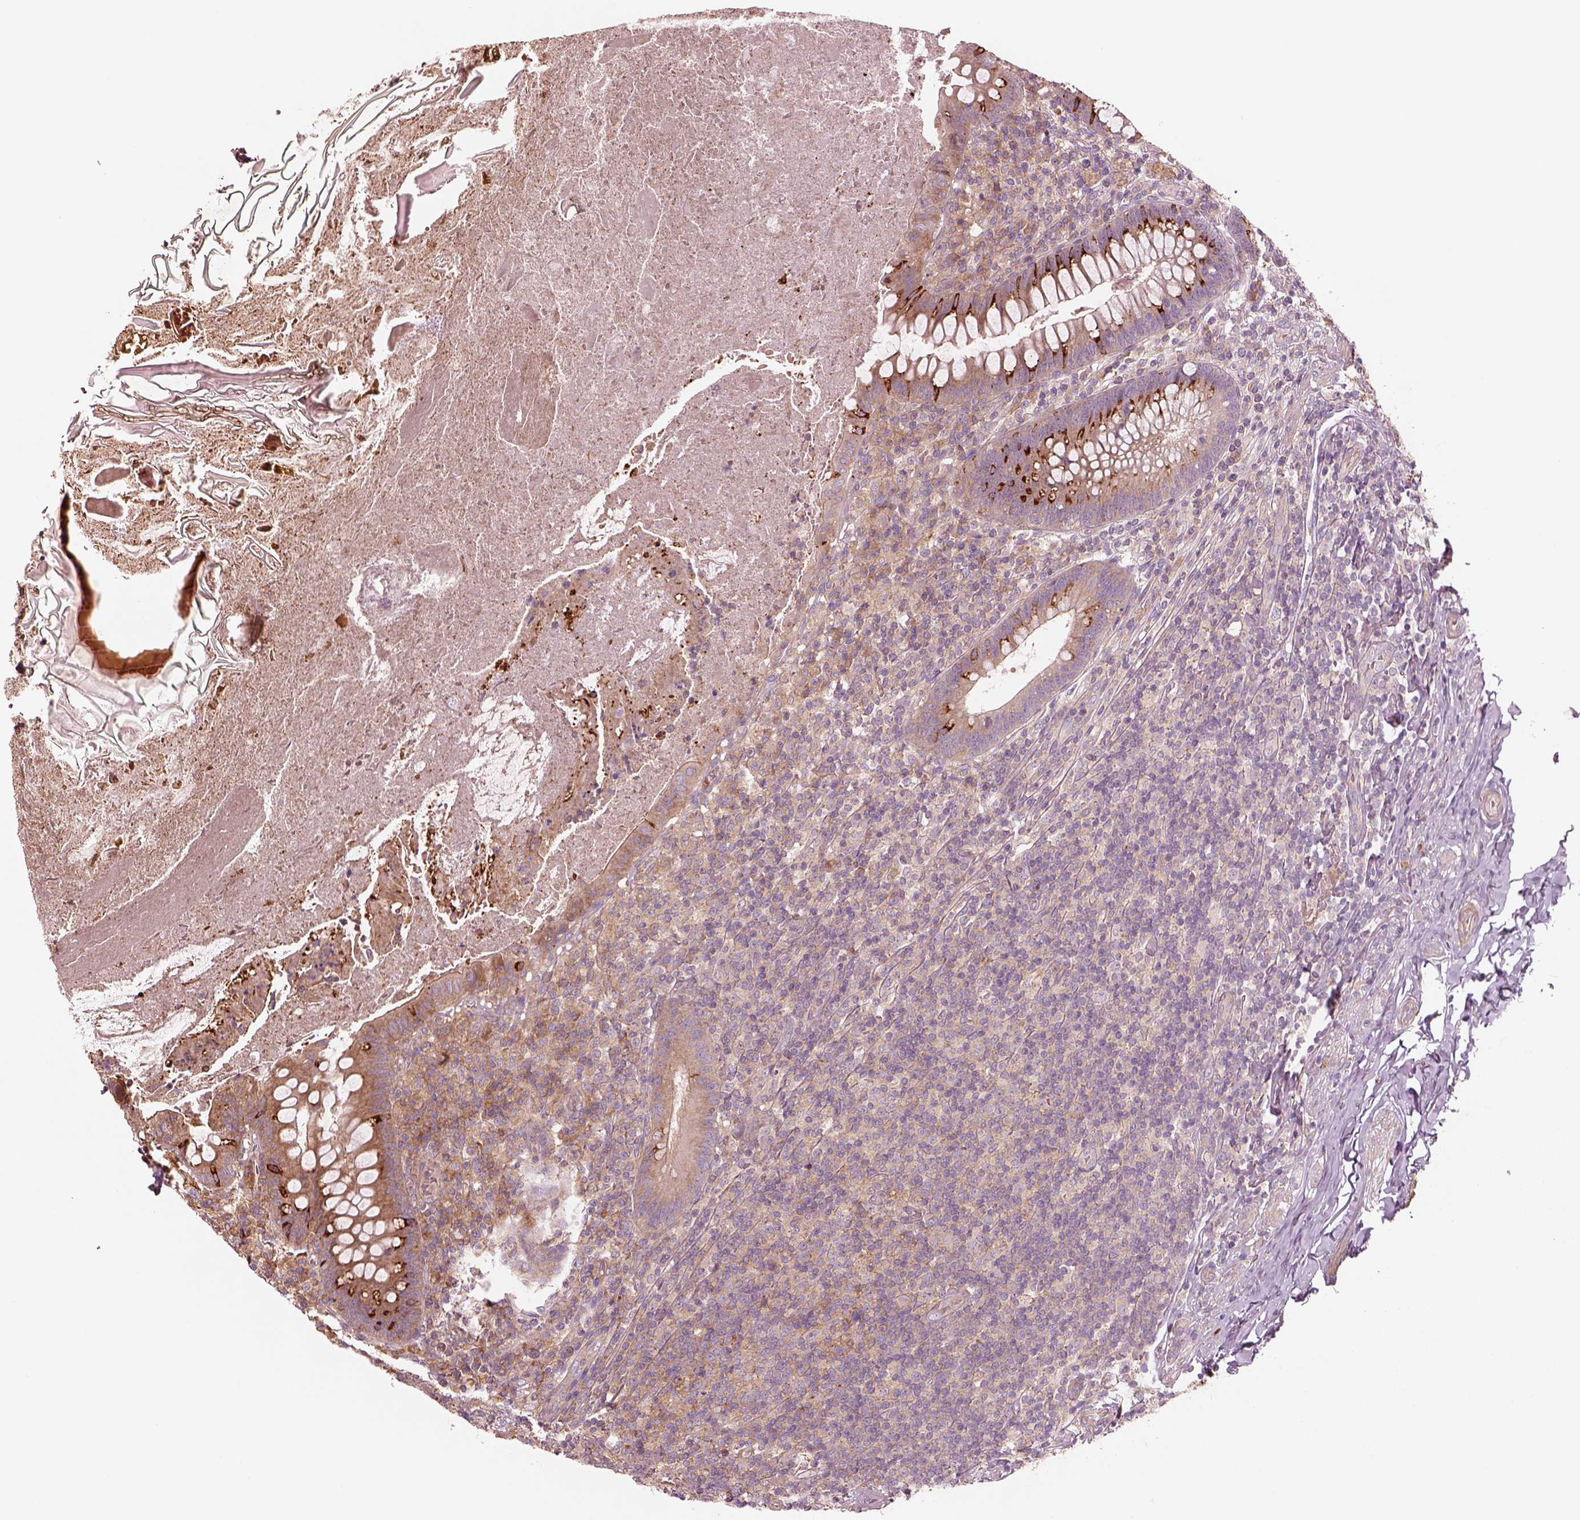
{"staining": {"intensity": "strong", "quantity": "<25%", "location": "cytoplasmic/membranous,nuclear"}, "tissue": "appendix", "cell_type": "Glandular cells", "image_type": "normal", "snomed": [{"axis": "morphology", "description": "Normal tissue, NOS"}, {"axis": "topography", "description": "Appendix"}], "caption": "Strong cytoplasmic/membranous,nuclear staining for a protein is seen in about <25% of glandular cells of normal appendix using IHC.", "gene": "ASCC2", "patient": {"sex": "male", "age": 47}}